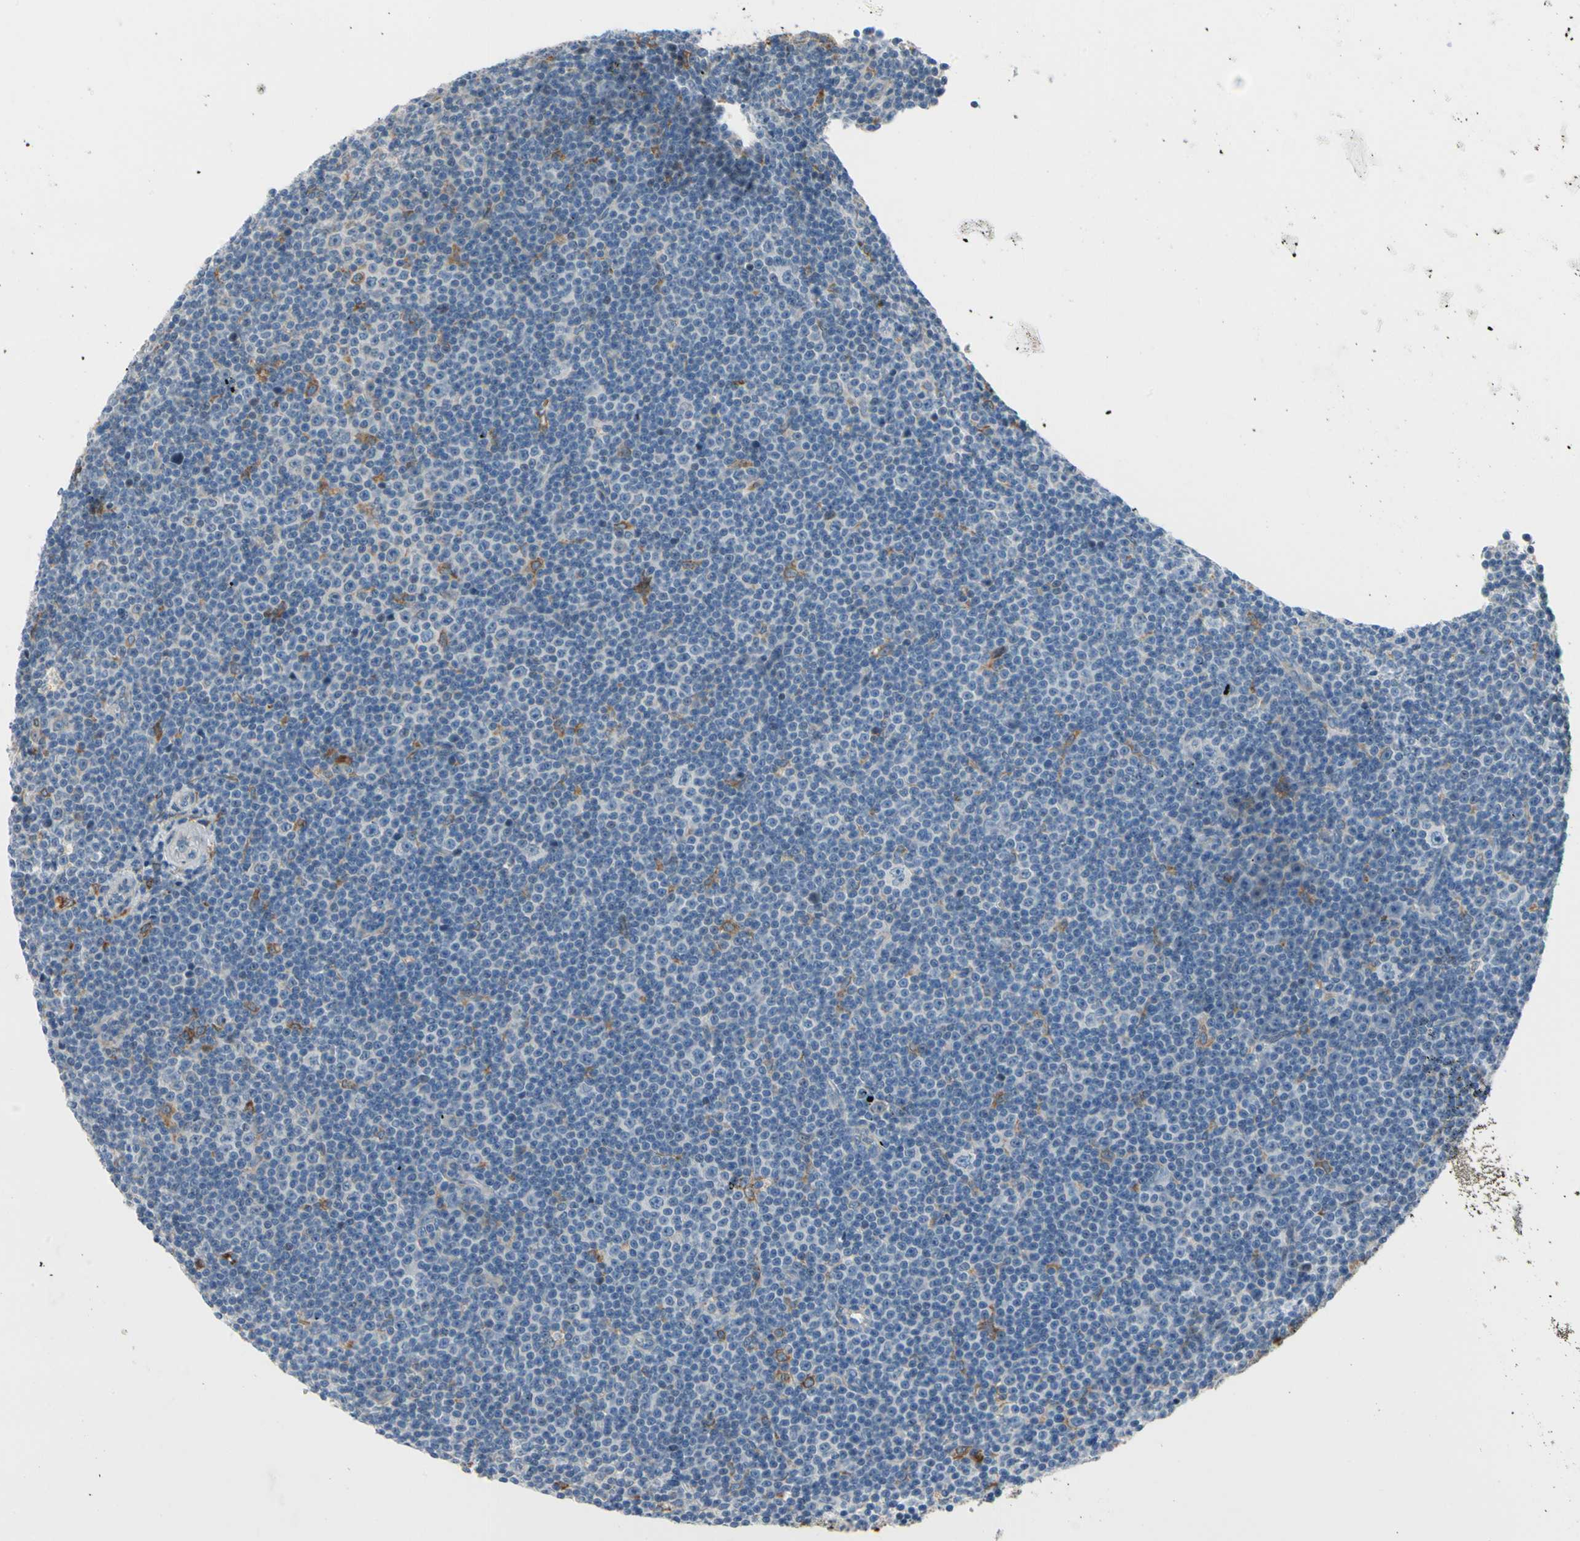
{"staining": {"intensity": "negative", "quantity": "none", "location": "none"}, "tissue": "lymphoma", "cell_type": "Tumor cells", "image_type": "cancer", "snomed": [{"axis": "morphology", "description": "Malignant lymphoma, non-Hodgkin's type, Low grade"}, {"axis": "topography", "description": "Lymph node"}], "caption": "Immunohistochemistry (IHC) photomicrograph of neoplastic tissue: human lymphoma stained with DAB reveals no significant protein expression in tumor cells.", "gene": "LRPAP1", "patient": {"sex": "female", "age": 67}}